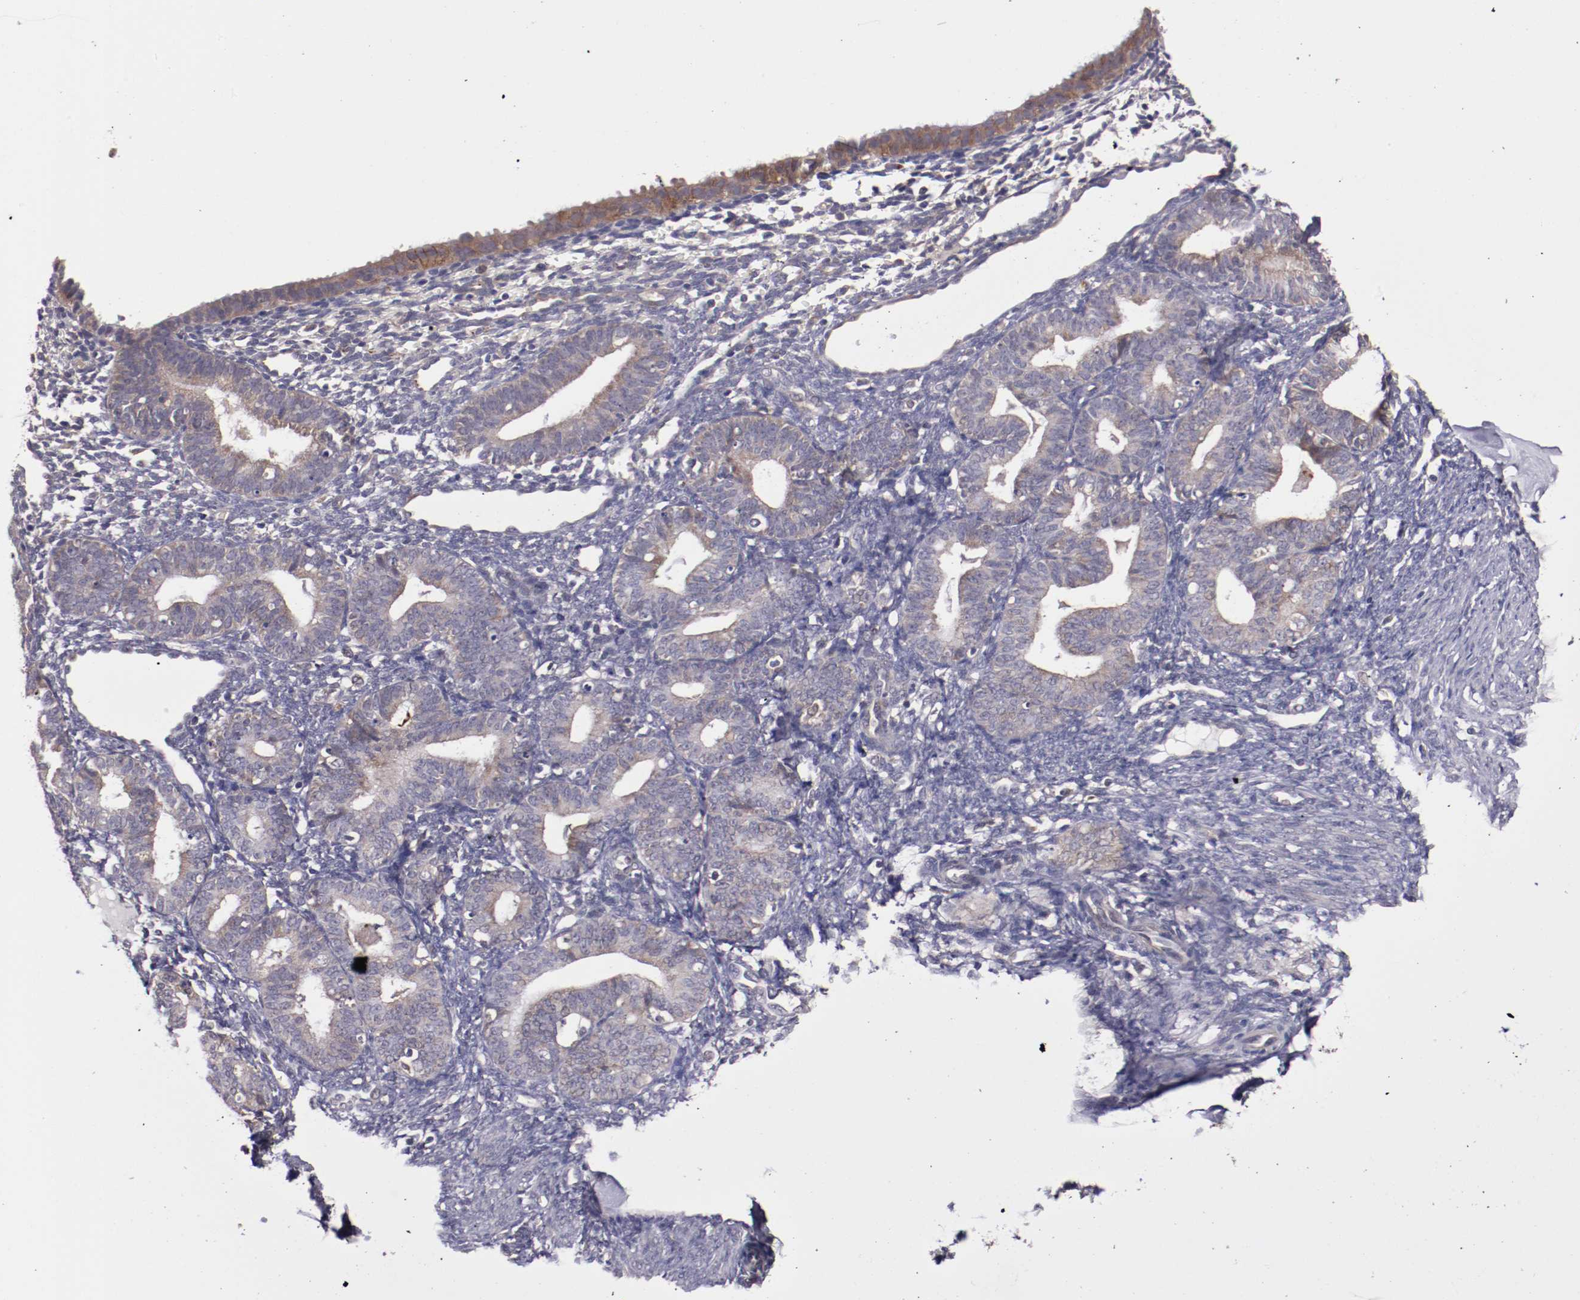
{"staining": {"intensity": "weak", "quantity": "25%-75%", "location": "cytoplasmic/membranous"}, "tissue": "endometrium", "cell_type": "Cells in endometrial stroma", "image_type": "normal", "snomed": [{"axis": "morphology", "description": "Normal tissue, NOS"}, {"axis": "topography", "description": "Endometrium"}], "caption": "Endometrium stained with immunohistochemistry (IHC) displays weak cytoplasmic/membranous positivity in about 25%-75% of cells in endometrial stroma. Immunohistochemistry (ihc) stains the protein in brown and the nuclei are stained blue.", "gene": "FTSJ1", "patient": {"sex": "female", "age": 61}}